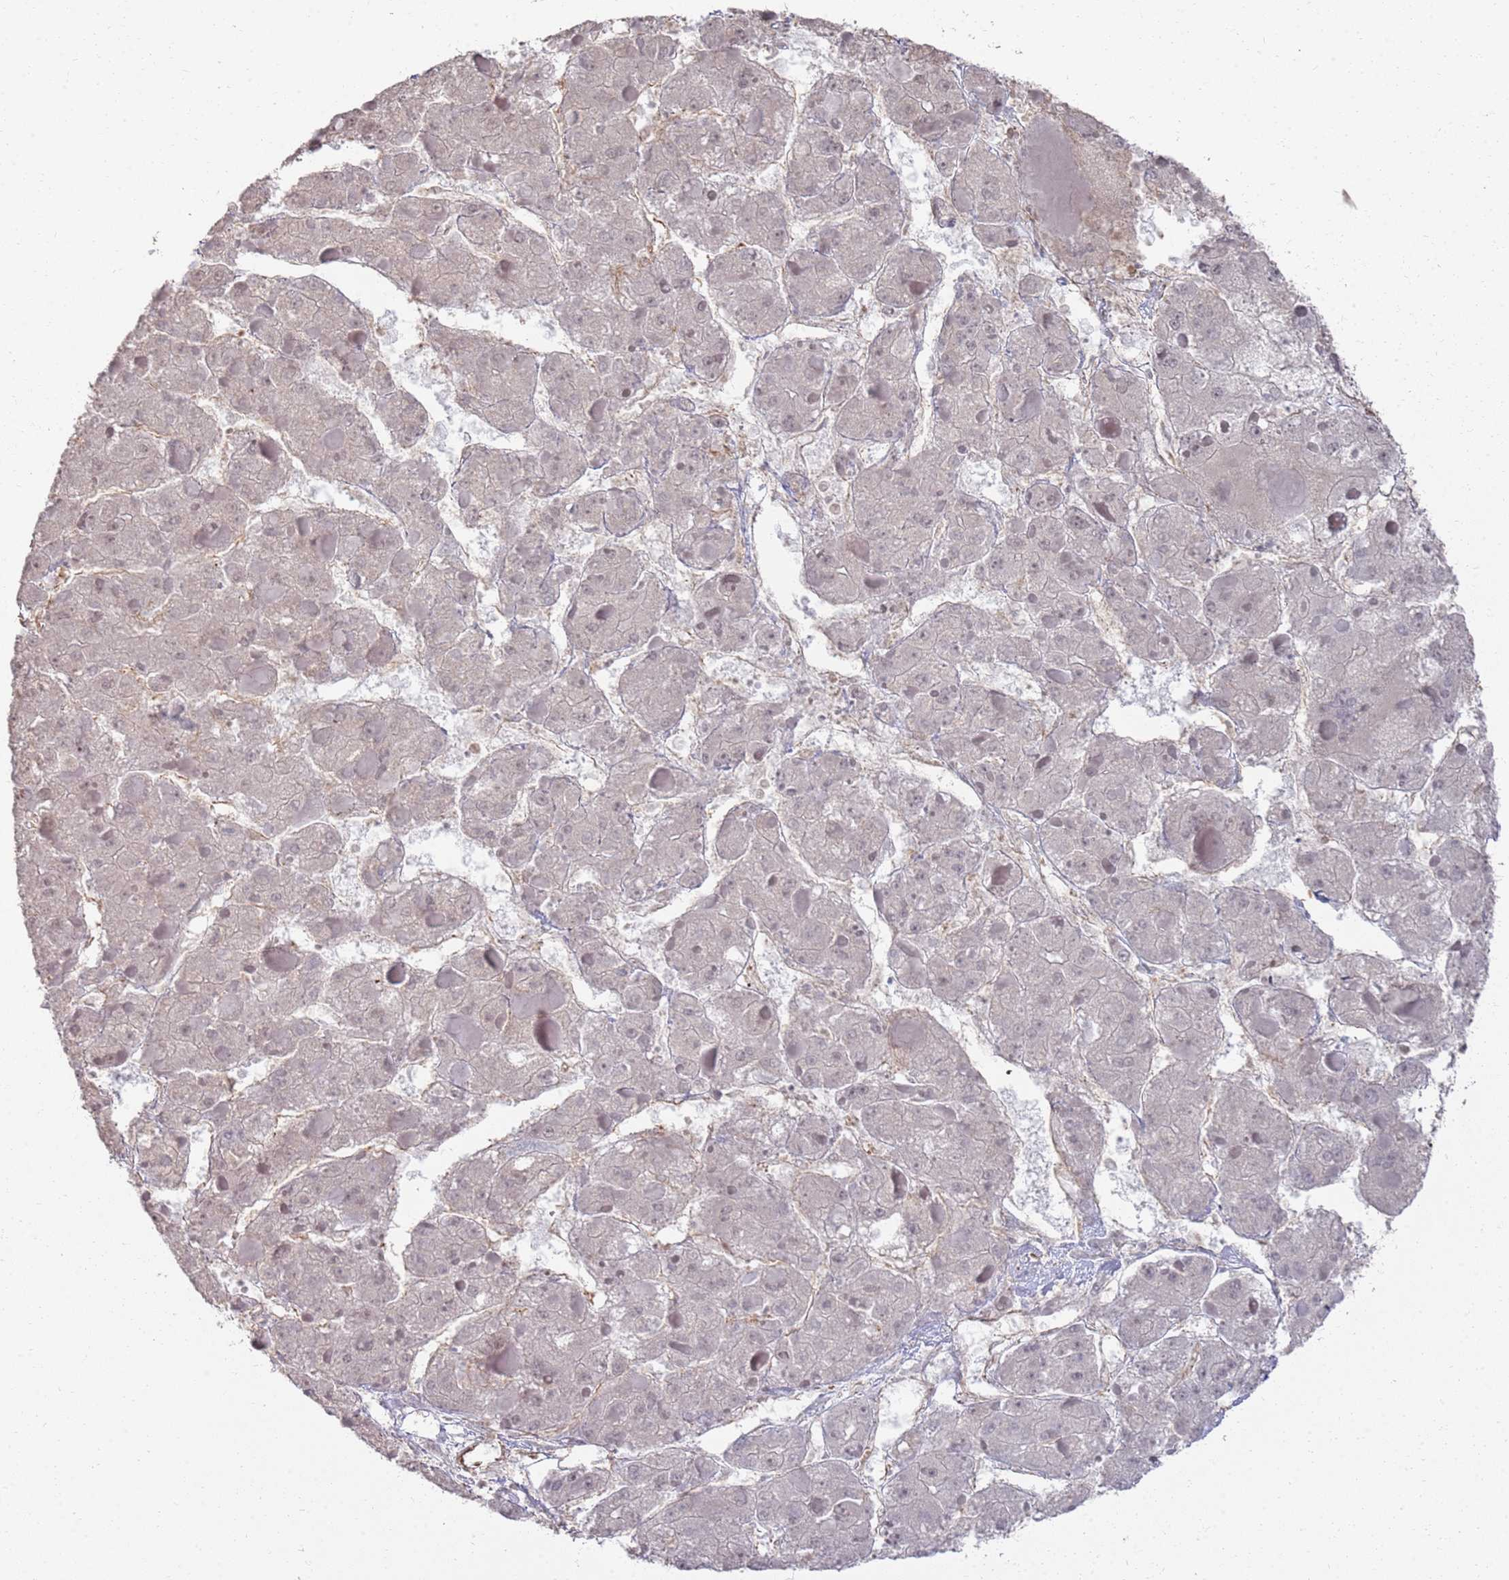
{"staining": {"intensity": "negative", "quantity": "none", "location": "none"}, "tissue": "liver cancer", "cell_type": "Tumor cells", "image_type": "cancer", "snomed": [{"axis": "morphology", "description": "Carcinoma, Hepatocellular, NOS"}, {"axis": "topography", "description": "Liver"}], "caption": "DAB (3,3'-diaminobenzidine) immunohistochemical staining of human liver hepatocellular carcinoma exhibits no significant expression in tumor cells.", "gene": "PHF21A", "patient": {"sex": "female", "age": 73}}